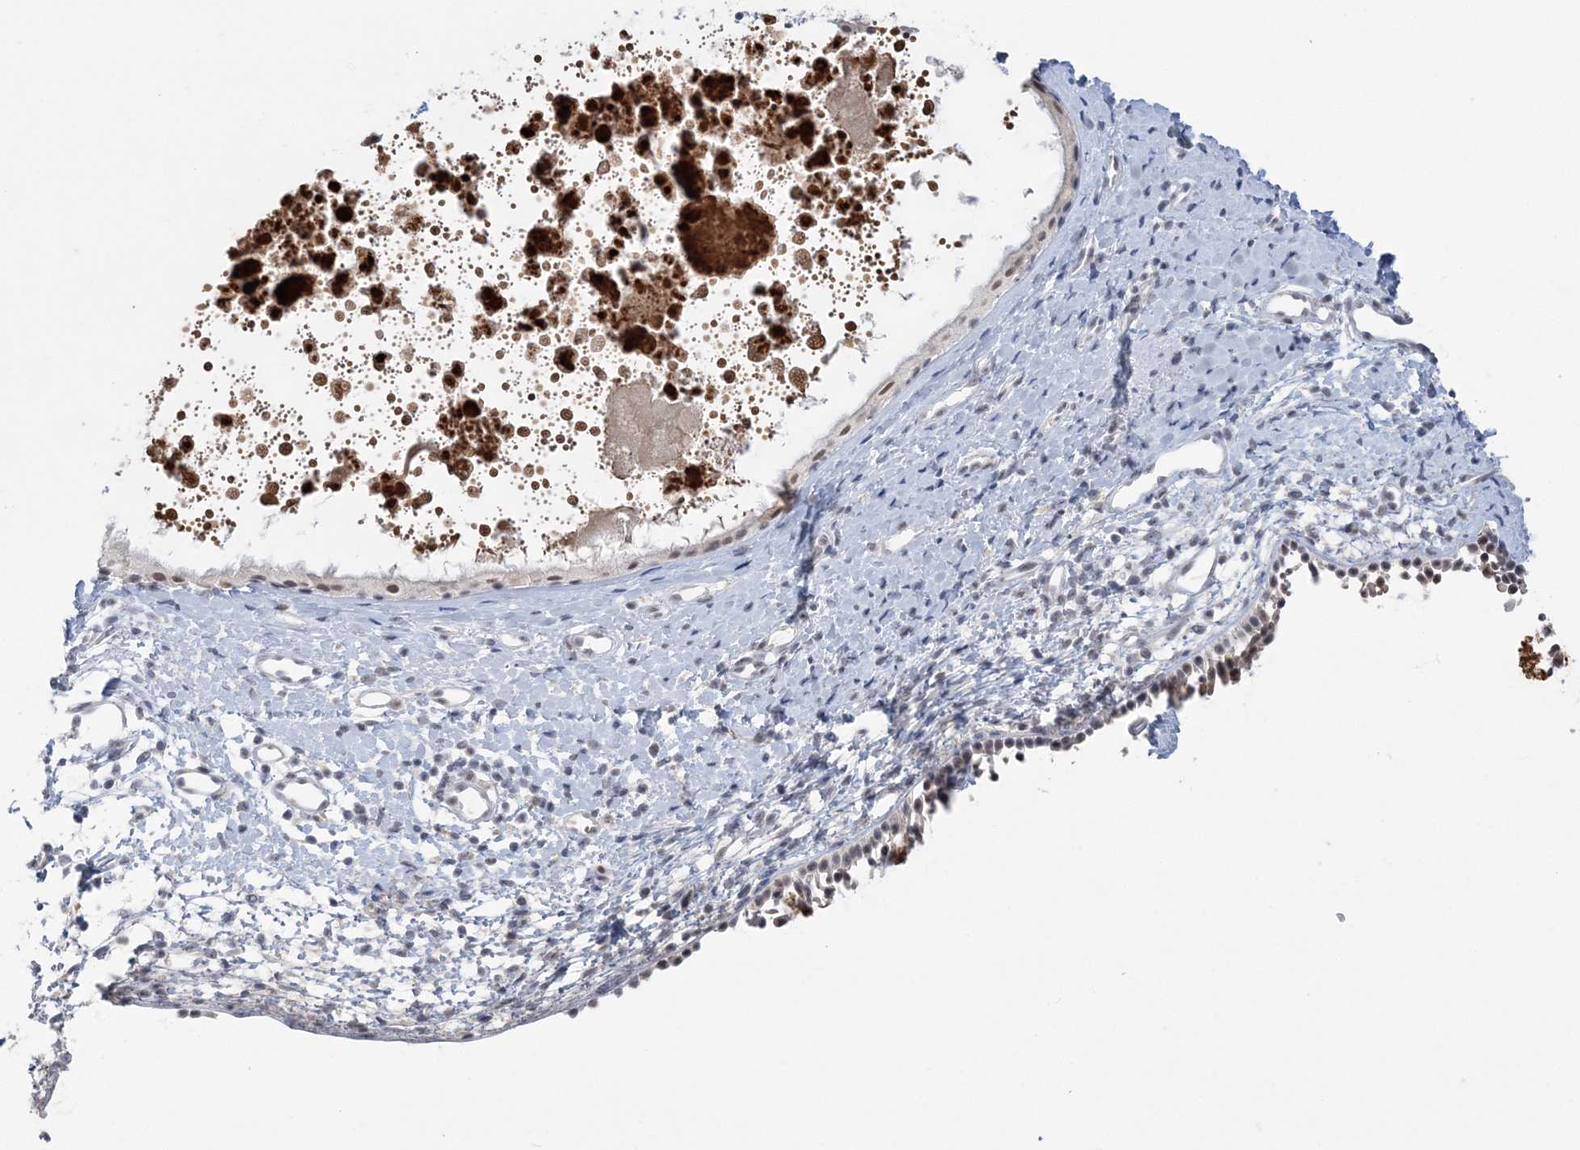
{"staining": {"intensity": "moderate", "quantity": "25%-75%", "location": "nuclear"}, "tissue": "nasopharynx", "cell_type": "Respiratory epithelial cells", "image_type": "normal", "snomed": [{"axis": "morphology", "description": "Normal tissue, NOS"}, {"axis": "topography", "description": "Nasopharynx"}], "caption": "A photomicrograph of nasopharynx stained for a protein reveals moderate nuclear brown staining in respiratory epithelial cells.", "gene": "ZBTB7A", "patient": {"sex": "male", "age": 22}}